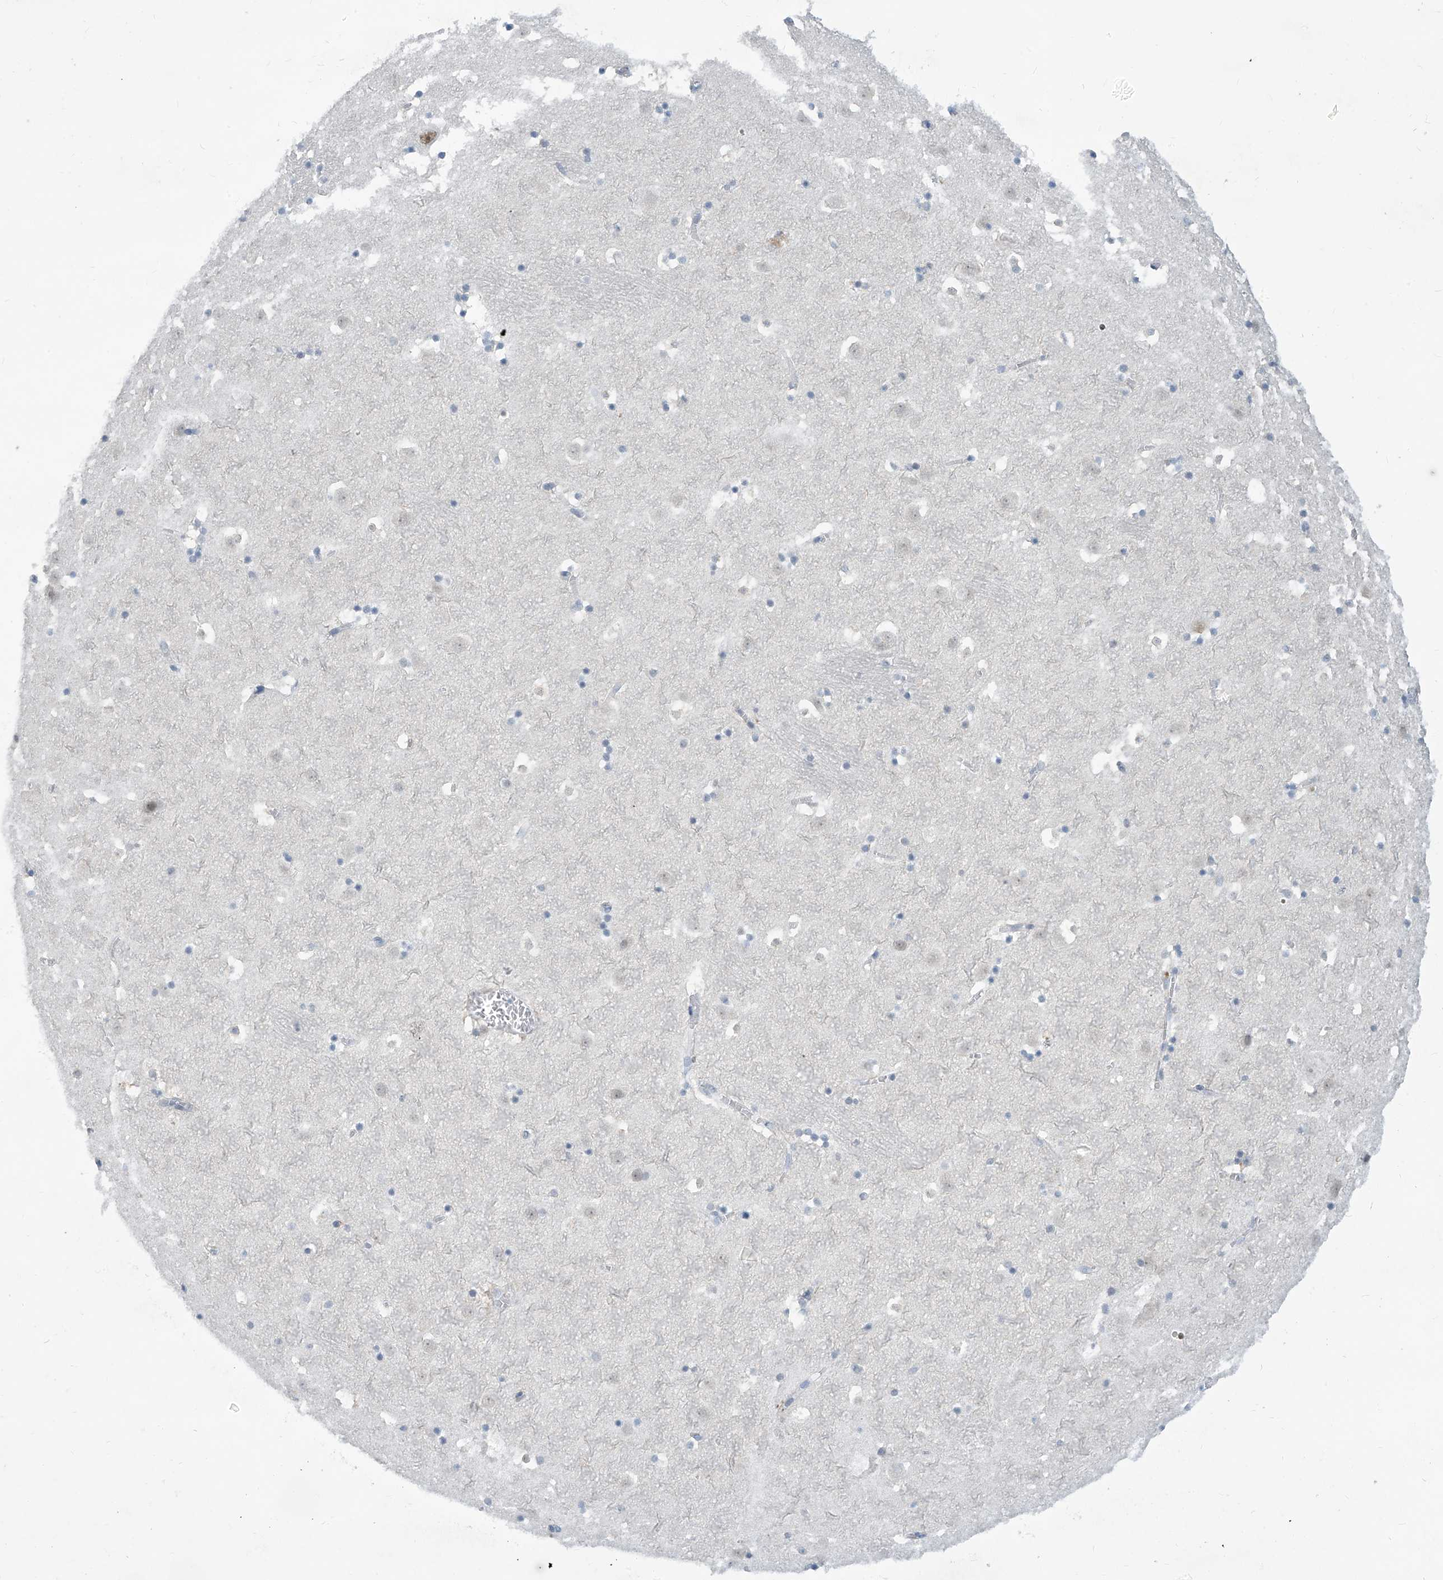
{"staining": {"intensity": "negative", "quantity": "none", "location": "none"}, "tissue": "caudate", "cell_type": "Glial cells", "image_type": "normal", "snomed": [{"axis": "morphology", "description": "Normal tissue, NOS"}, {"axis": "topography", "description": "Lateral ventricle wall"}], "caption": "This is an immunohistochemistry (IHC) photomicrograph of unremarkable caudate. There is no staining in glial cells.", "gene": "METAP1D", "patient": {"sex": "male", "age": 45}}